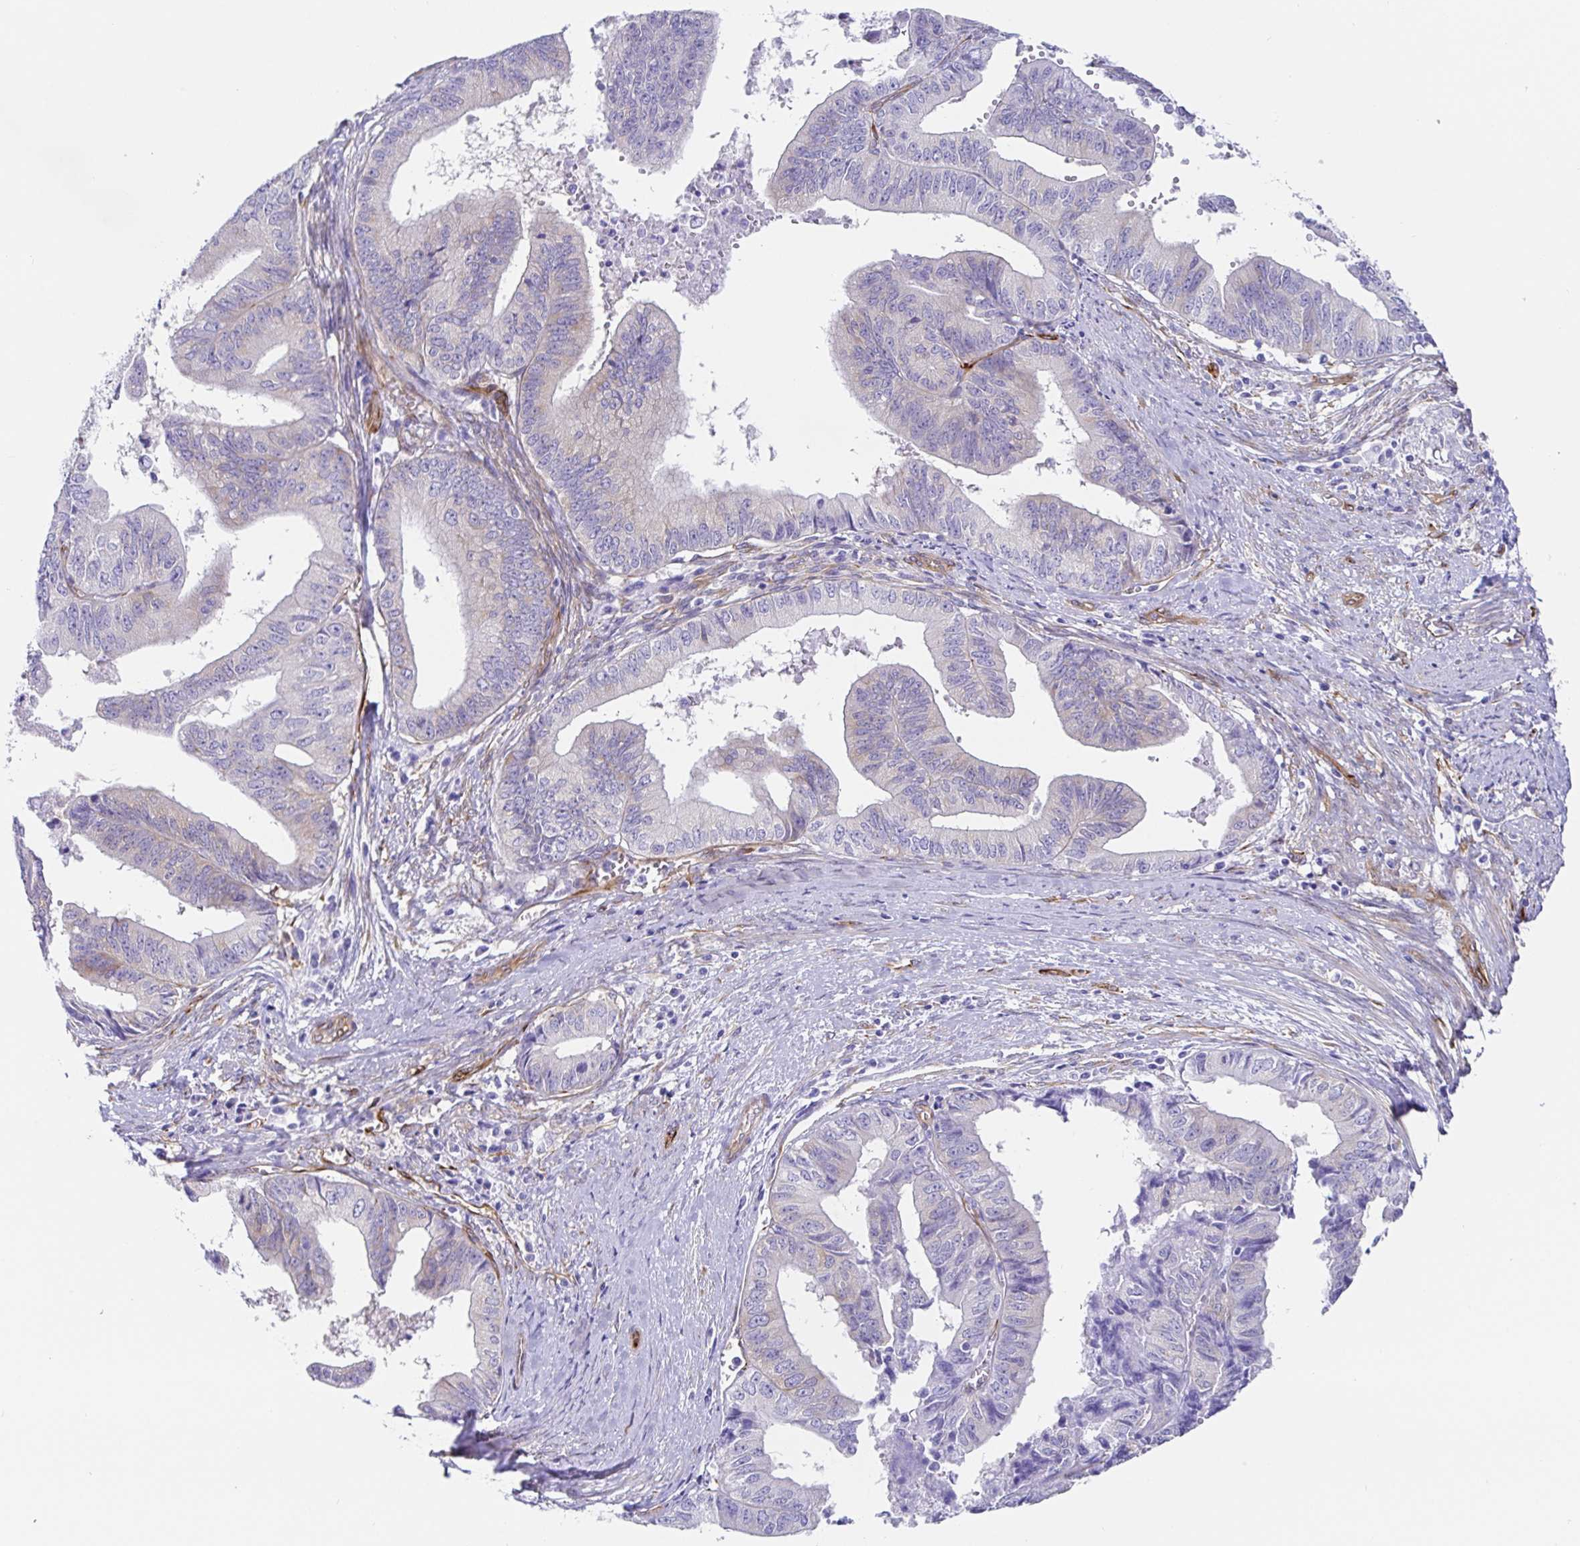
{"staining": {"intensity": "negative", "quantity": "none", "location": "none"}, "tissue": "endometrial cancer", "cell_type": "Tumor cells", "image_type": "cancer", "snomed": [{"axis": "morphology", "description": "Adenocarcinoma, NOS"}, {"axis": "topography", "description": "Endometrium"}], "caption": "High power microscopy image of an immunohistochemistry histopathology image of endometrial cancer (adenocarcinoma), revealing no significant staining in tumor cells.", "gene": "DOCK1", "patient": {"sex": "female", "age": 65}}